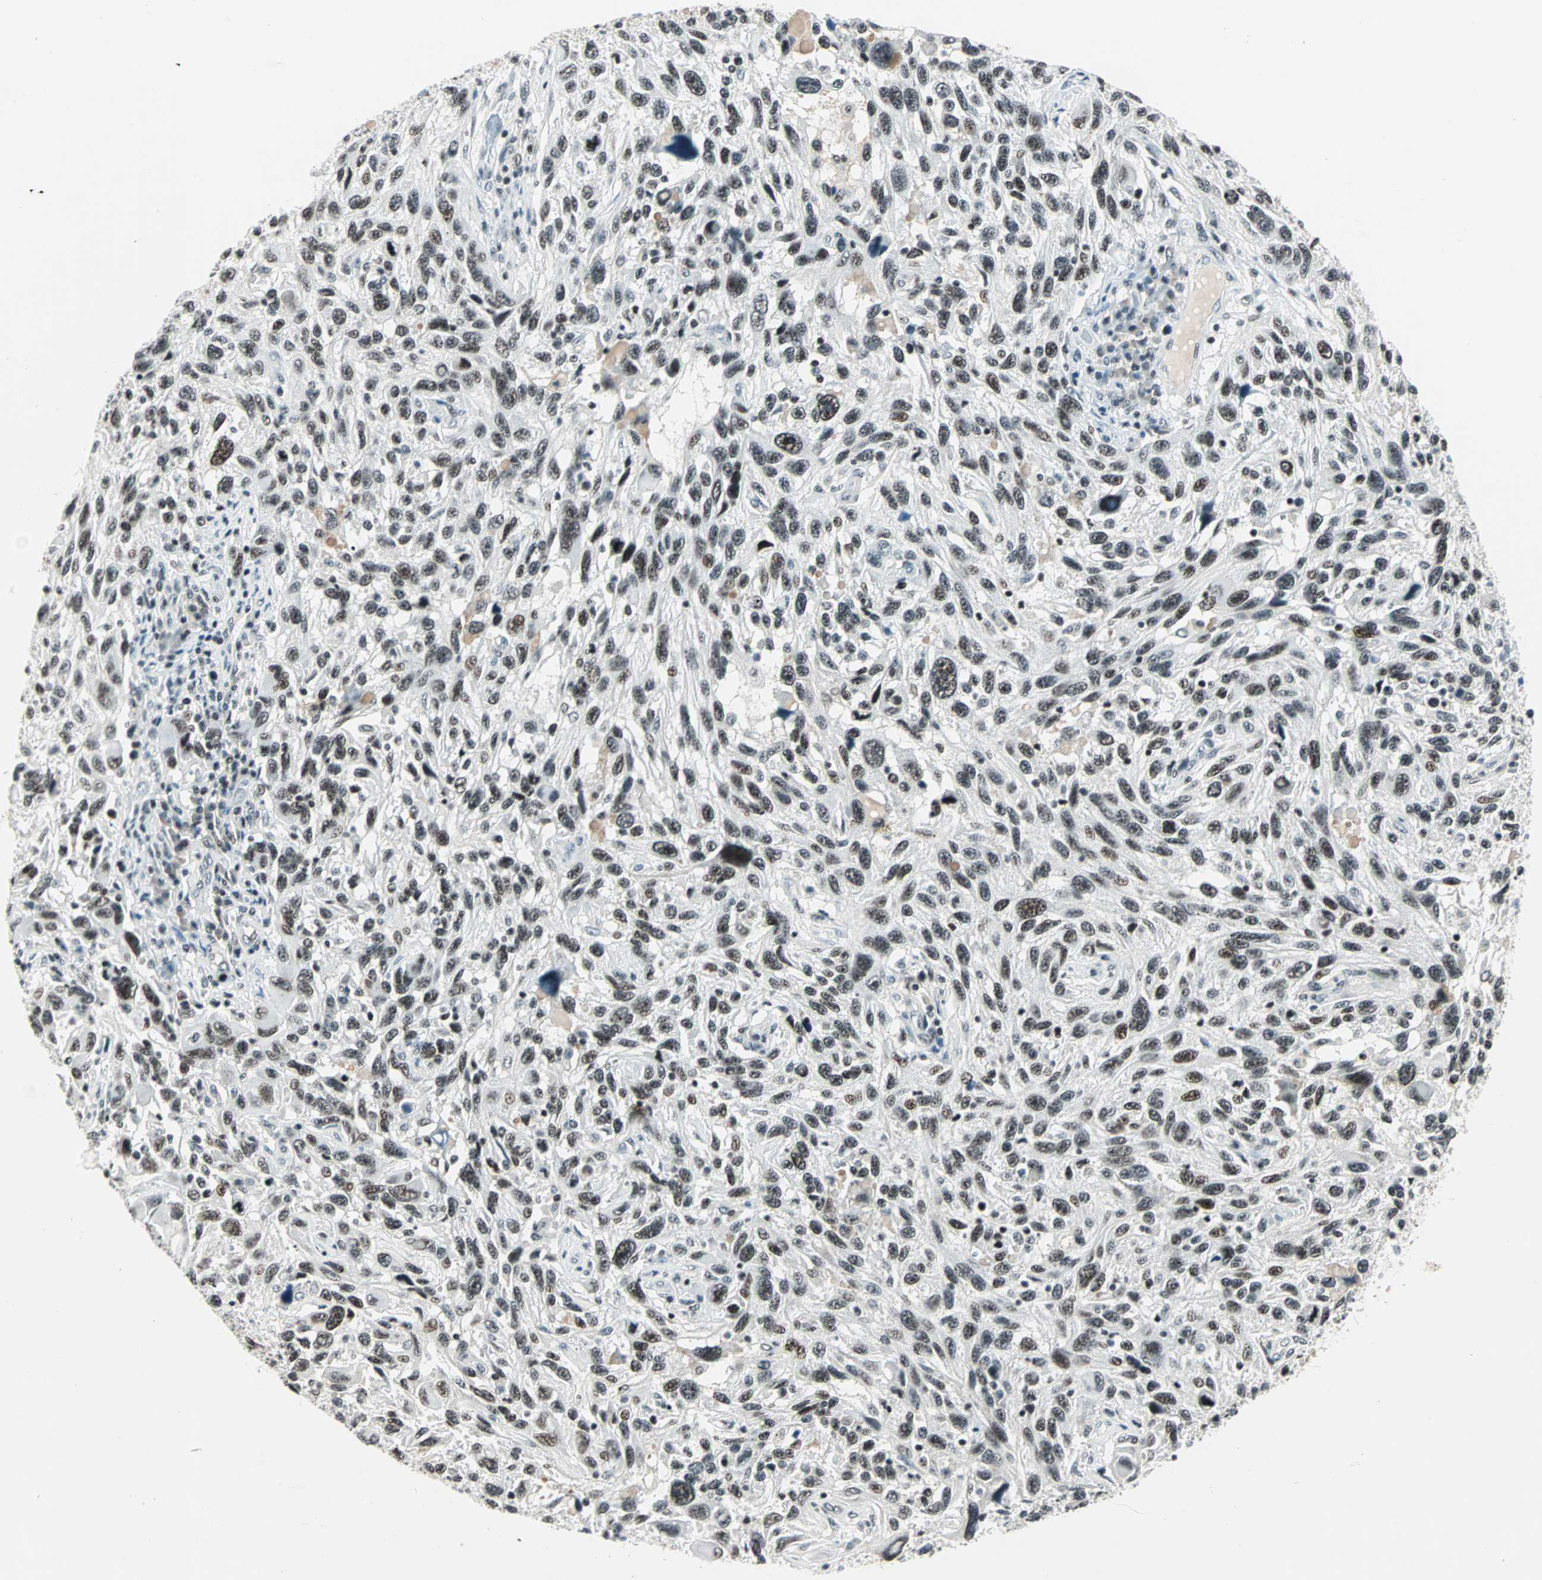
{"staining": {"intensity": "moderate", "quantity": ">75%", "location": "nuclear"}, "tissue": "melanoma", "cell_type": "Tumor cells", "image_type": "cancer", "snomed": [{"axis": "morphology", "description": "Malignant melanoma, NOS"}, {"axis": "topography", "description": "Skin"}], "caption": "Immunohistochemical staining of melanoma shows medium levels of moderate nuclear positivity in about >75% of tumor cells. (Stains: DAB (3,3'-diaminobenzidine) in brown, nuclei in blue, Microscopy: brightfield microscopy at high magnification).", "gene": "SIN3A", "patient": {"sex": "male", "age": 53}}